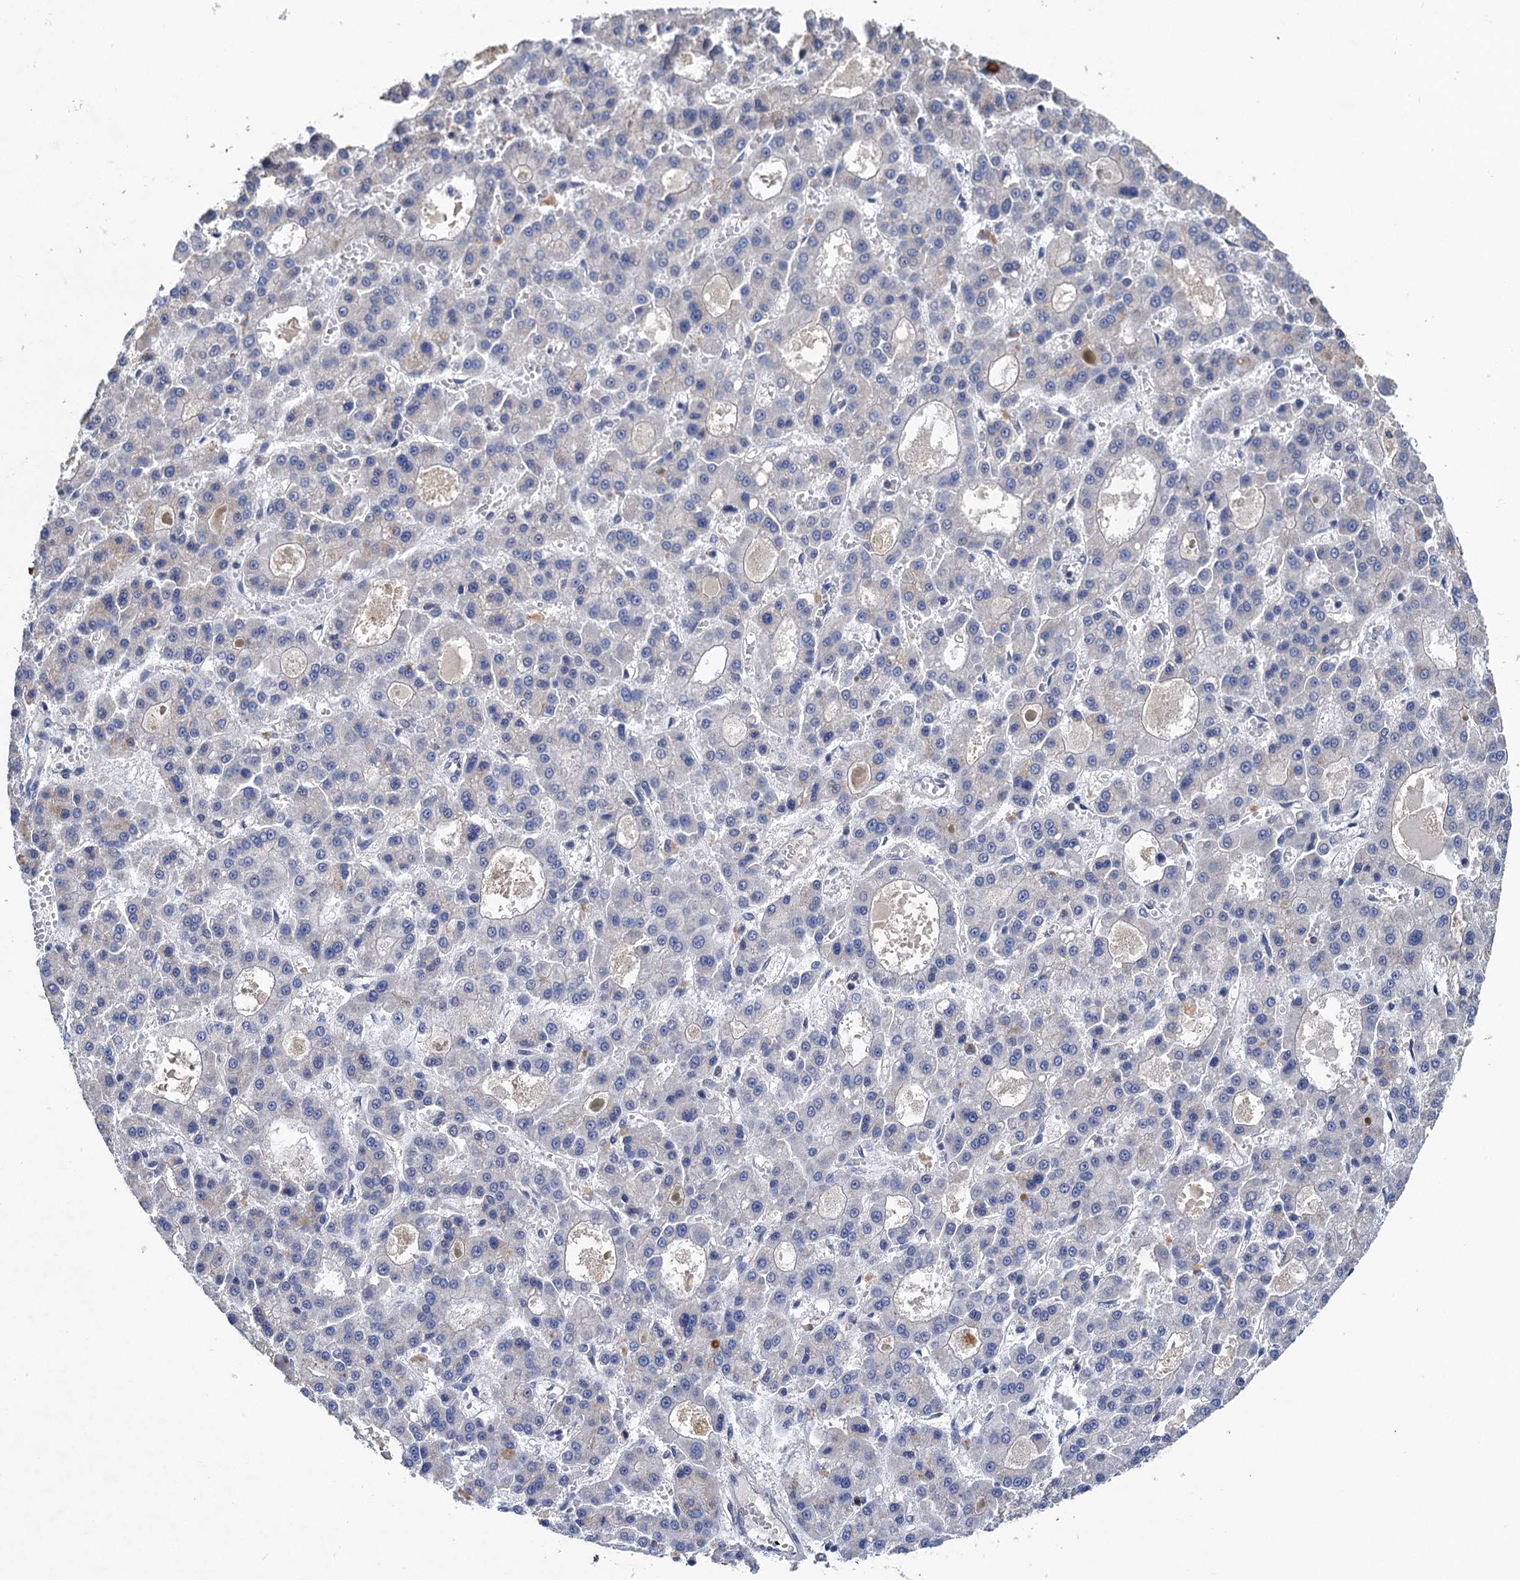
{"staining": {"intensity": "negative", "quantity": "none", "location": "none"}, "tissue": "liver cancer", "cell_type": "Tumor cells", "image_type": "cancer", "snomed": [{"axis": "morphology", "description": "Carcinoma, Hepatocellular, NOS"}, {"axis": "topography", "description": "Liver"}], "caption": "Micrograph shows no protein staining in tumor cells of hepatocellular carcinoma (liver) tissue.", "gene": "TMEM39B", "patient": {"sex": "male", "age": 70}}